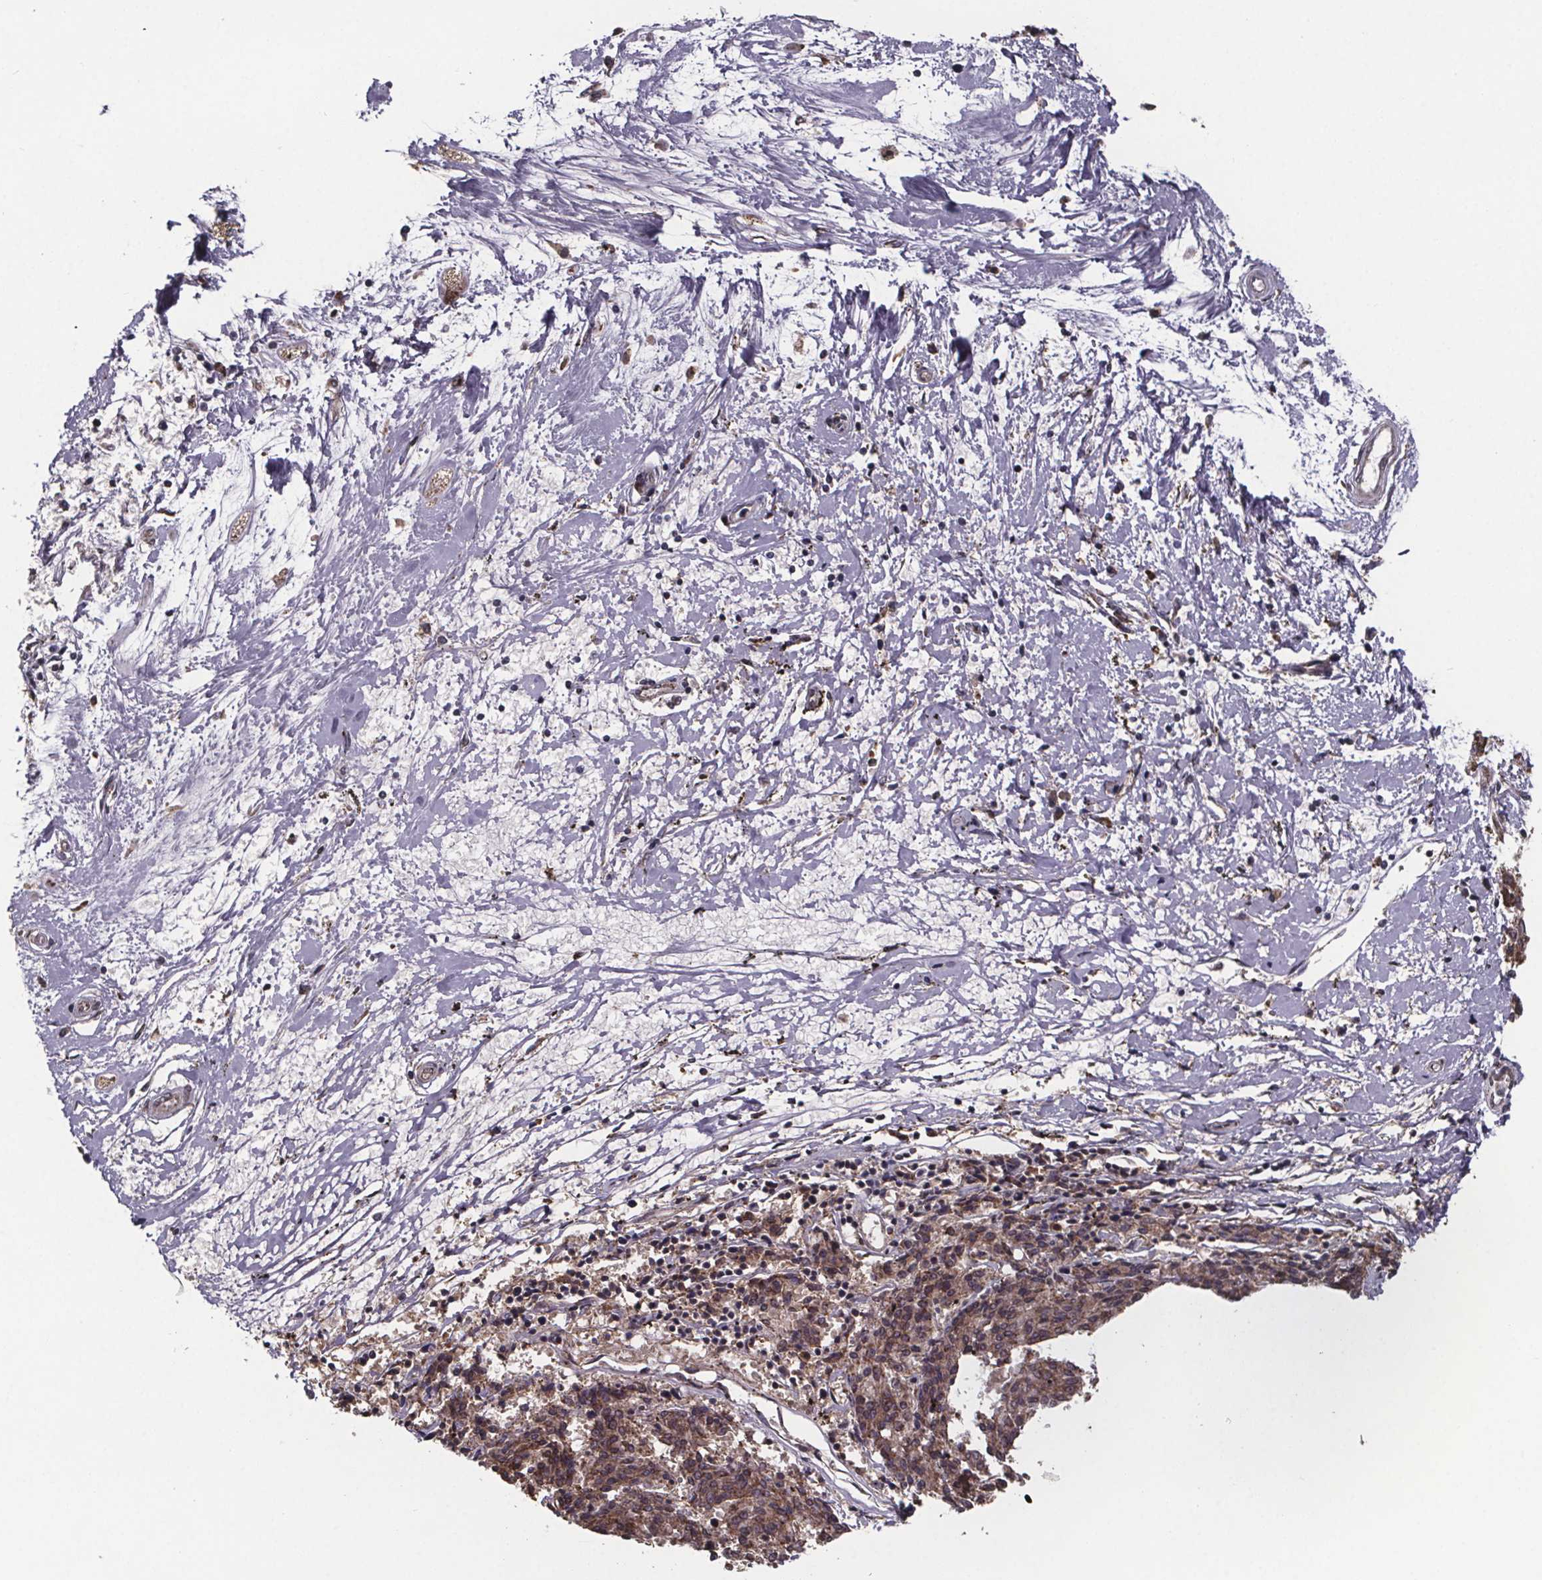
{"staining": {"intensity": "moderate", "quantity": ">75%", "location": "cytoplasmic/membranous"}, "tissue": "melanoma", "cell_type": "Tumor cells", "image_type": "cancer", "snomed": [{"axis": "morphology", "description": "Malignant melanoma, NOS"}, {"axis": "topography", "description": "Skin"}], "caption": "The photomicrograph displays immunohistochemical staining of malignant melanoma. There is moderate cytoplasmic/membranous positivity is seen in about >75% of tumor cells.", "gene": "SAT1", "patient": {"sex": "female", "age": 72}}